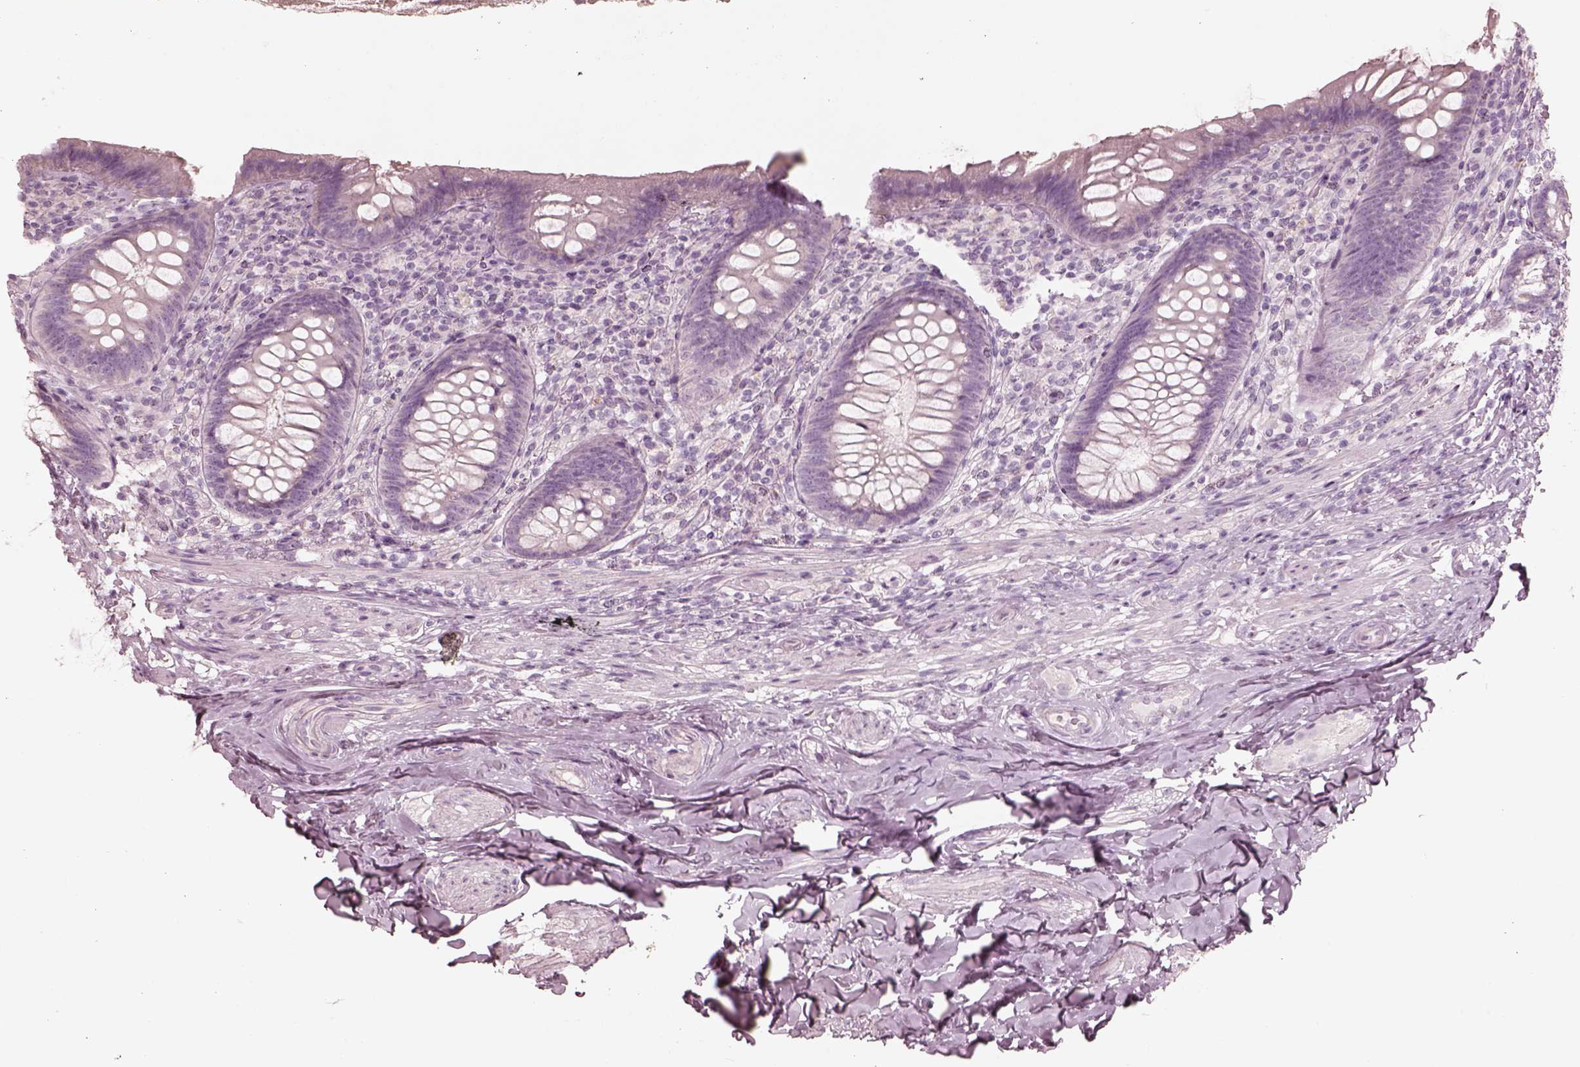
{"staining": {"intensity": "negative", "quantity": "none", "location": "none"}, "tissue": "appendix", "cell_type": "Glandular cells", "image_type": "normal", "snomed": [{"axis": "morphology", "description": "Normal tissue, NOS"}, {"axis": "topography", "description": "Appendix"}], "caption": "This is an IHC histopathology image of unremarkable appendix. There is no positivity in glandular cells.", "gene": "ZP4", "patient": {"sex": "male", "age": 47}}